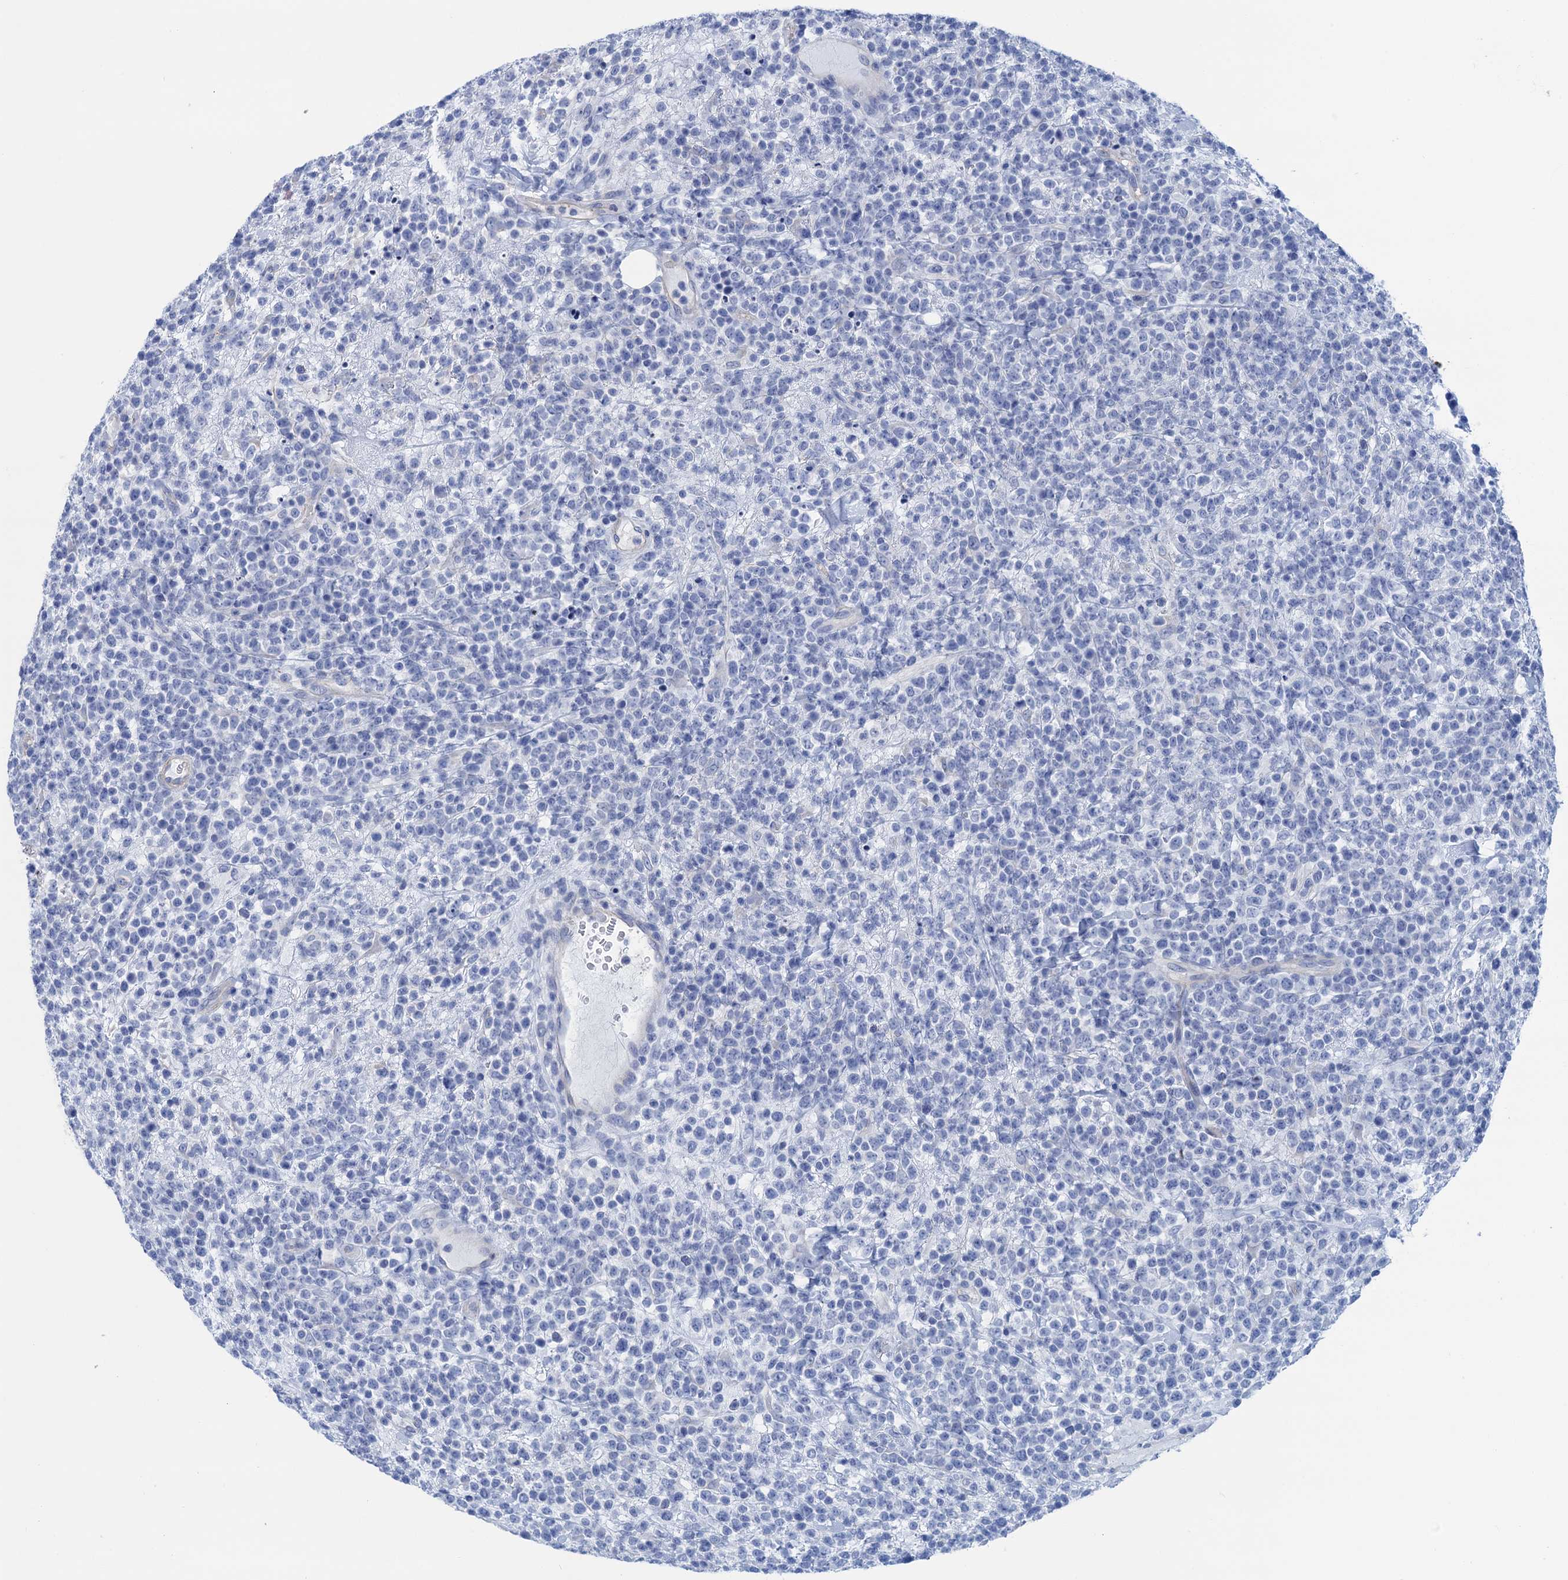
{"staining": {"intensity": "negative", "quantity": "none", "location": "none"}, "tissue": "lymphoma", "cell_type": "Tumor cells", "image_type": "cancer", "snomed": [{"axis": "morphology", "description": "Malignant lymphoma, non-Hodgkin's type, High grade"}, {"axis": "topography", "description": "Colon"}], "caption": "Immunohistochemistry (IHC) histopathology image of neoplastic tissue: lymphoma stained with DAB (3,3'-diaminobenzidine) demonstrates no significant protein expression in tumor cells.", "gene": "CALML5", "patient": {"sex": "female", "age": 53}}